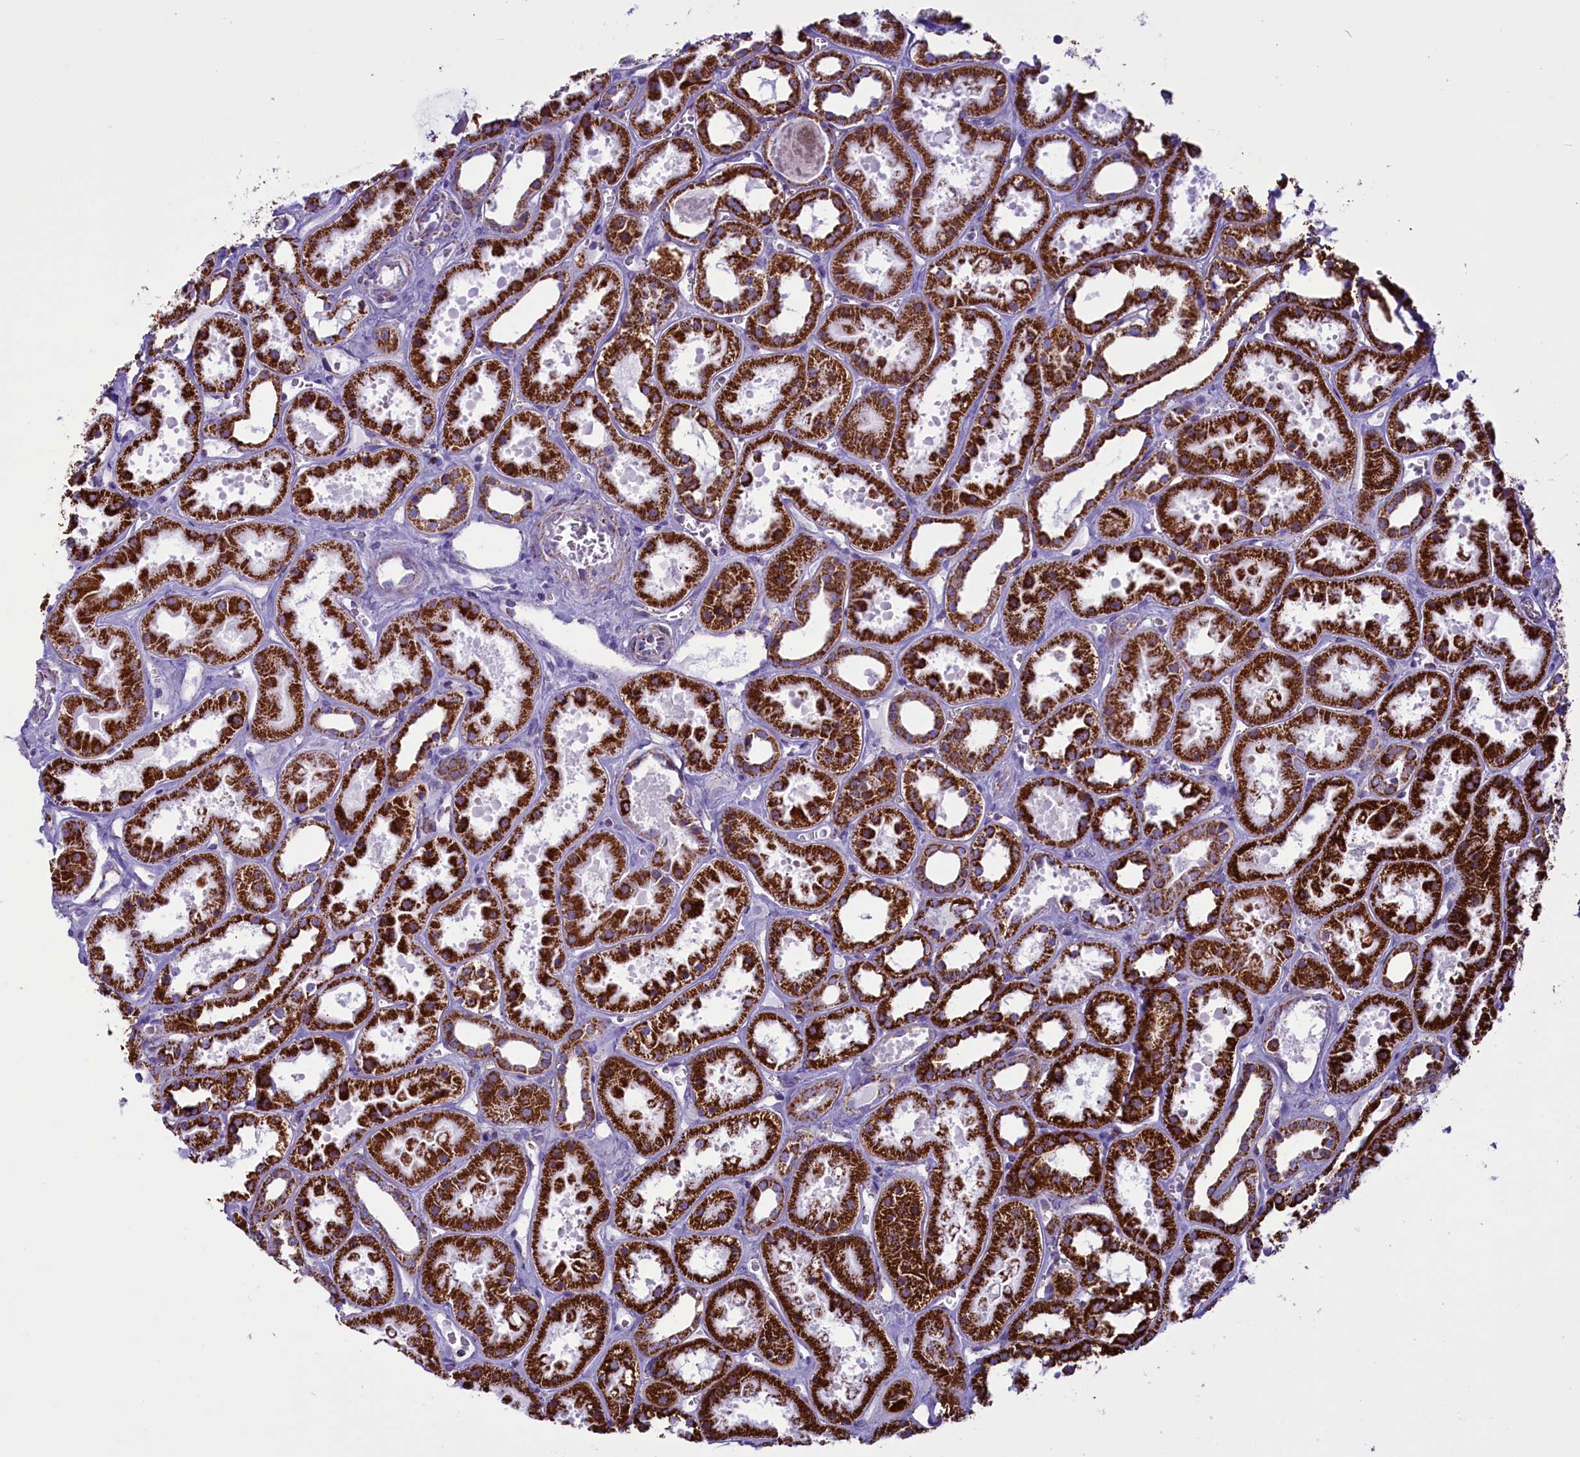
{"staining": {"intensity": "weak", "quantity": "<25%", "location": "cytoplasmic/membranous"}, "tissue": "kidney", "cell_type": "Cells in glomeruli", "image_type": "normal", "snomed": [{"axis": "morphology", "description": "Normal tissue, NOS"}, {"axis": "topography", "description": "Kidney"}], "caption": "Photomicrograph shows no significant protein expression in cells in glomeruli of unremarkable kidney.", "gene": "ICA1L", "patient": {"sex": "female", "age": 41}}